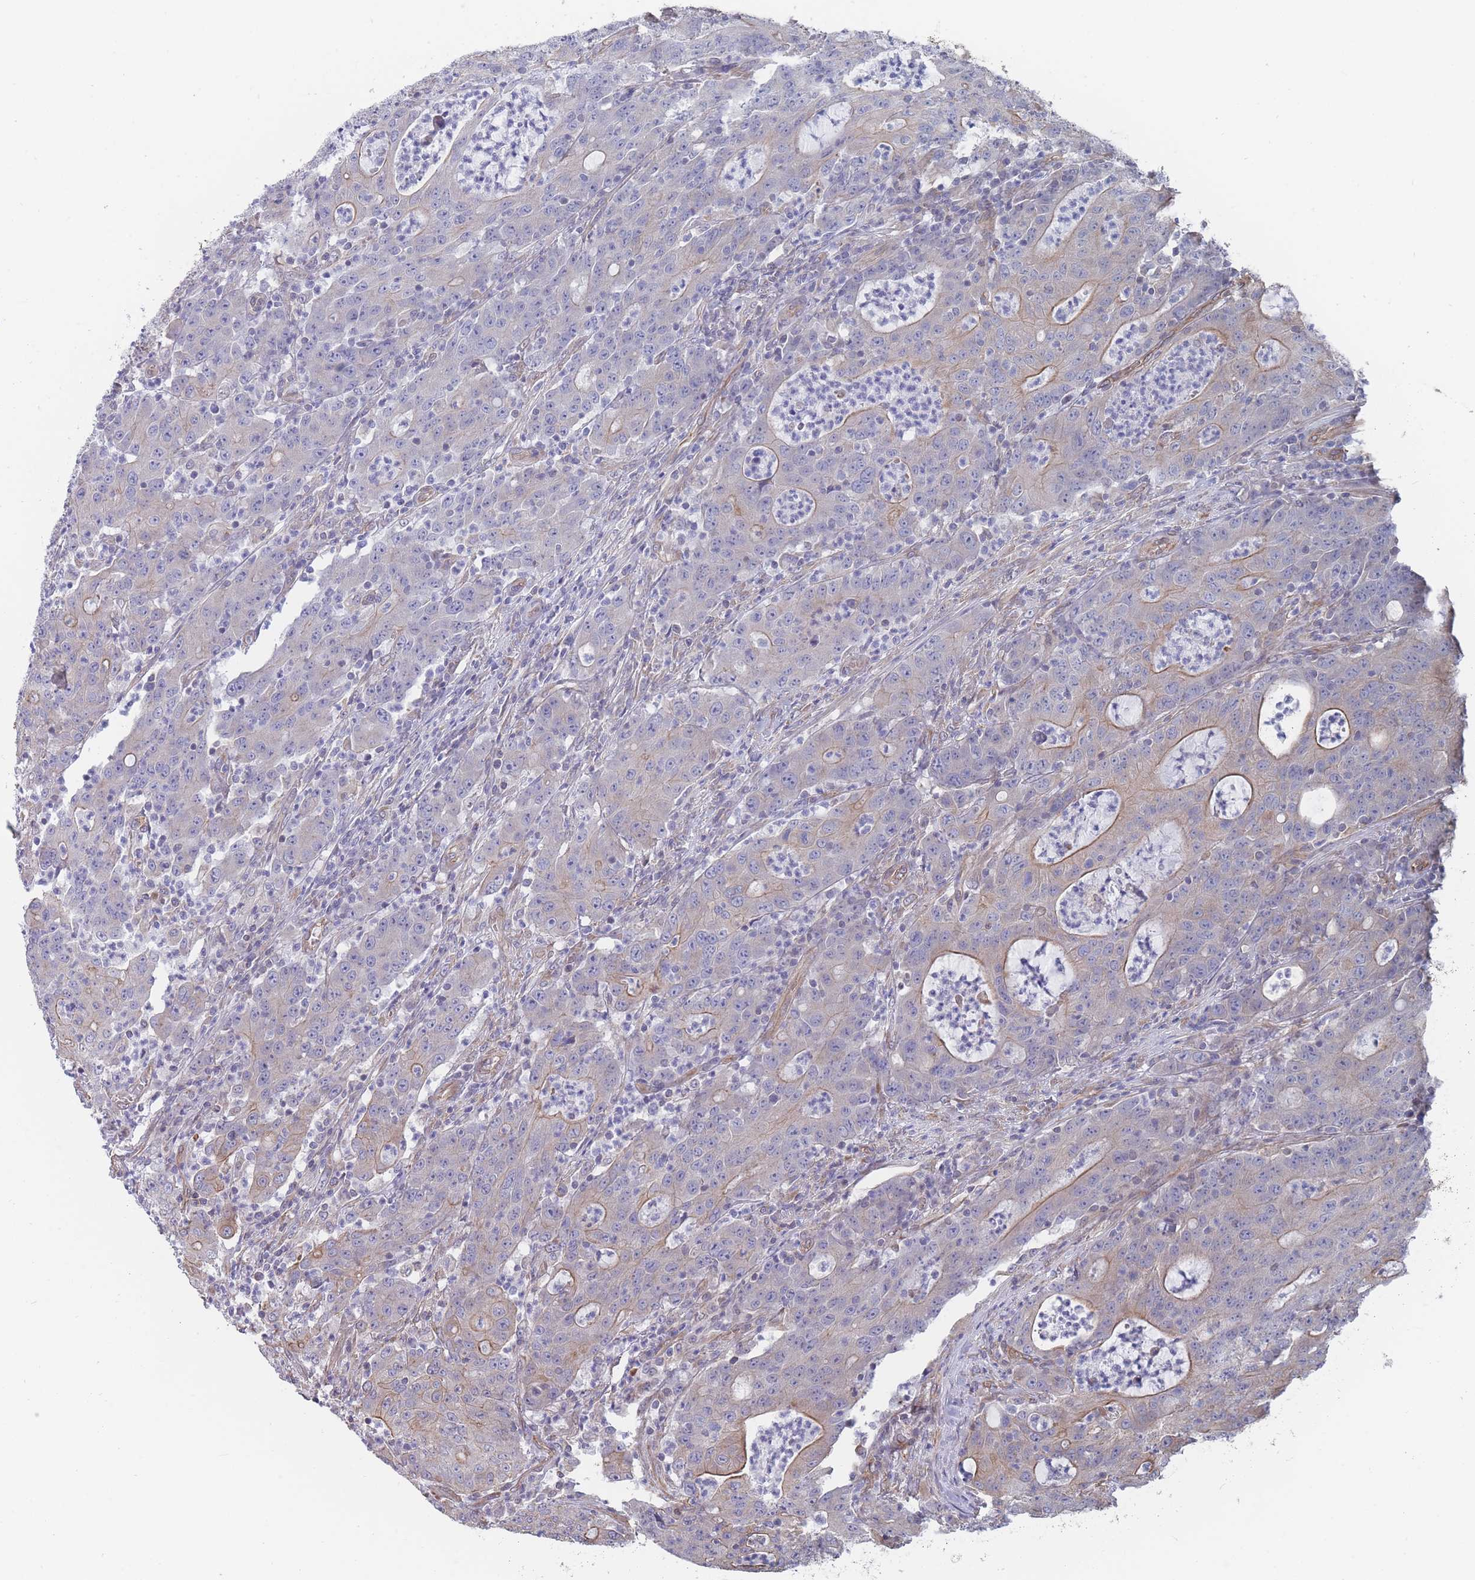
{"staining": {"intensity": "weak", "quantity": "25%-75%", "location": "cytoplasmic/membranous"}, "tissue": "colorectal cancer", "cell_type": "Tumor cells", "image_type": "cancer", "snomed": [{"axis": "morphology", "description": "Adenocarcinoma, NOS"}, {"axis": "topography", "description": "Colon"}], "caption": "Colorectal adenocarcinoma was stained to show a protein in brown. There is low levels of weak cytoplasmic/membranous expression in about 25%-75% of tumor cells.", "gene": "SLC1A6", "patient": {"sex": "male", "age": 83}}